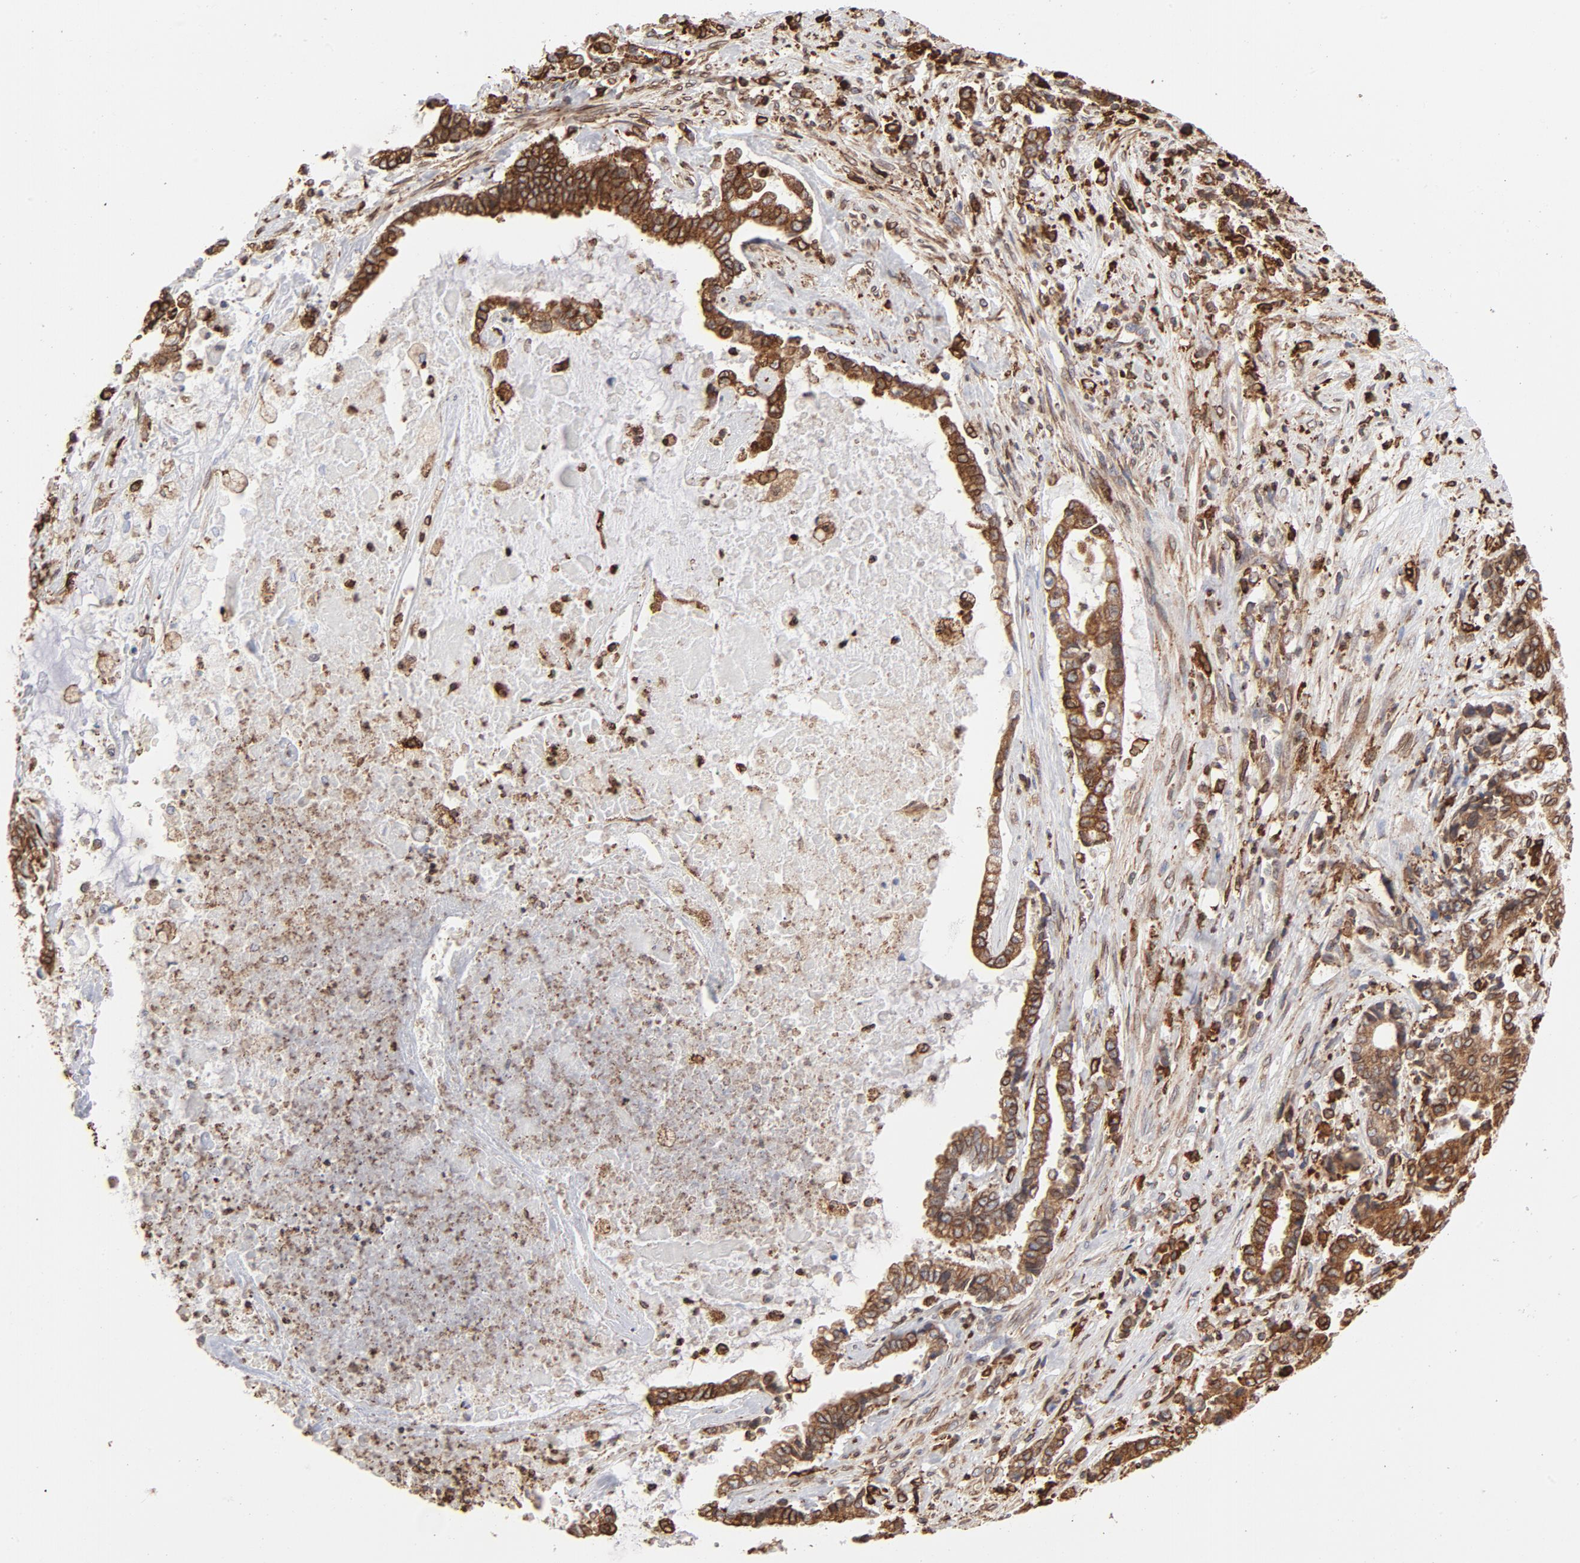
{"staining": {"intensity": "strong", "quantity": ">75%", "location": "cytoplasmic/membranous"}, "tissue": "liver cancer", "cell_type": "Tumor cells", "image_type": "cancer", "snomed": [{"axis": "morphology", "description": "Cholangiocarcinoma"}, {"axis": "topography", "description": "Liver"}], "caption": "A brown stain highlights strong cytoplasmic/membranous positivity of a protein in liver cancer tumor cells. (DAB IHC with brightfield microscopy, high magnification).", "gene": "CANX", "patient": {"sex": "male", "age": 57}}